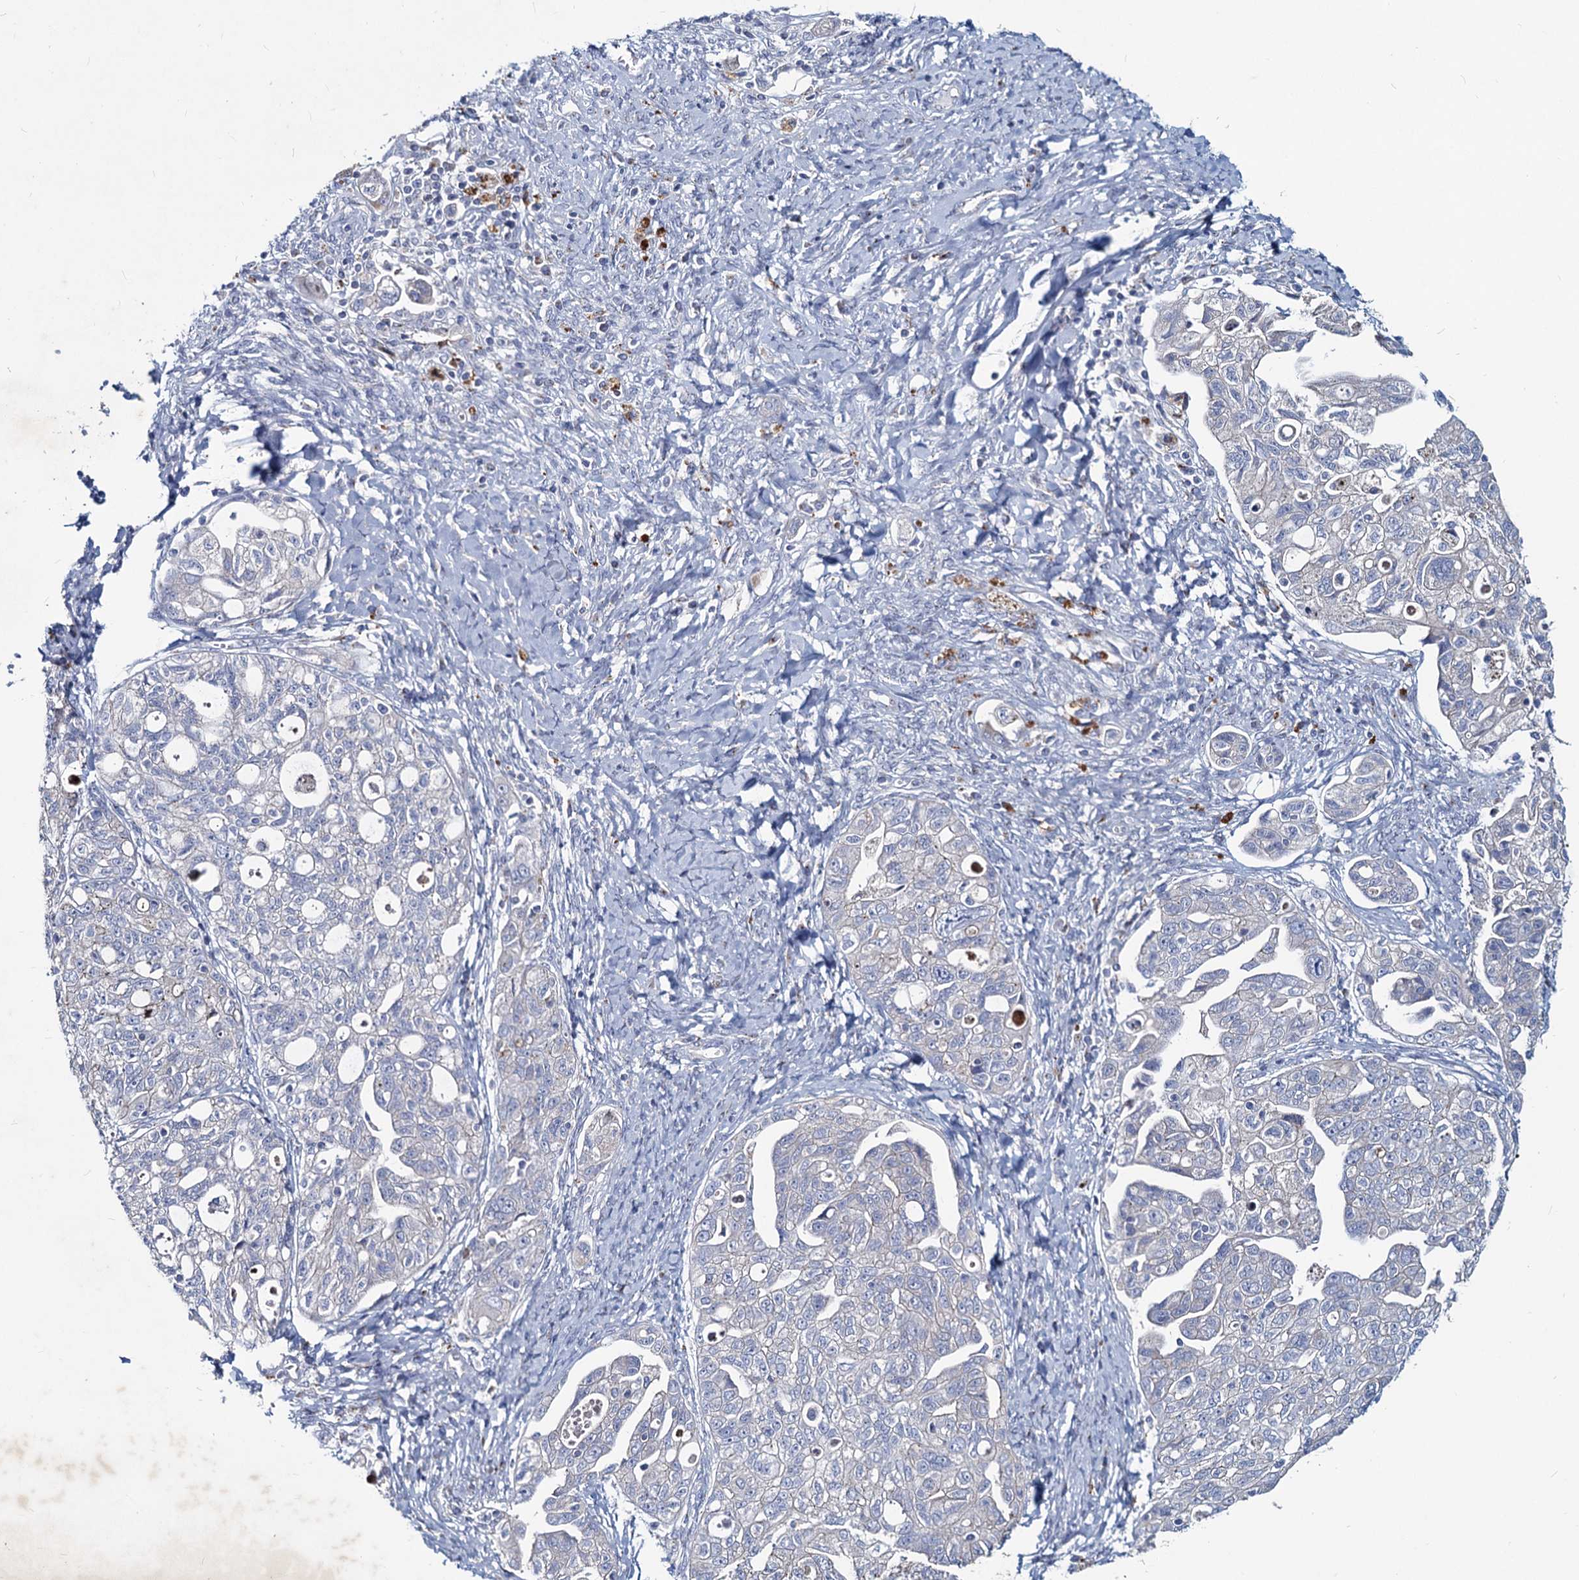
{"staining": {"intensity": "negative", "quantity": "none", "location": "none"}, "tissue": "ovarian cancer", "cell_type": "Tumor cells", "image_type": "cancer", "snomed": [{"axis": "morphology", "description": "Carcinoma, NOS"}, {"axis": "morphology", "description": "Cystadenocarcinoma, serous, NOS"}, {"axis": "topography", "description": "Ovary"}], "caption": "A high-resolution image shows immunohistochemistry staining of ovarian carcinoma, which shows no significant staining in tumor cells.", "gene": "AGBL4", "patient": {"sex": "female", "age": 69}}